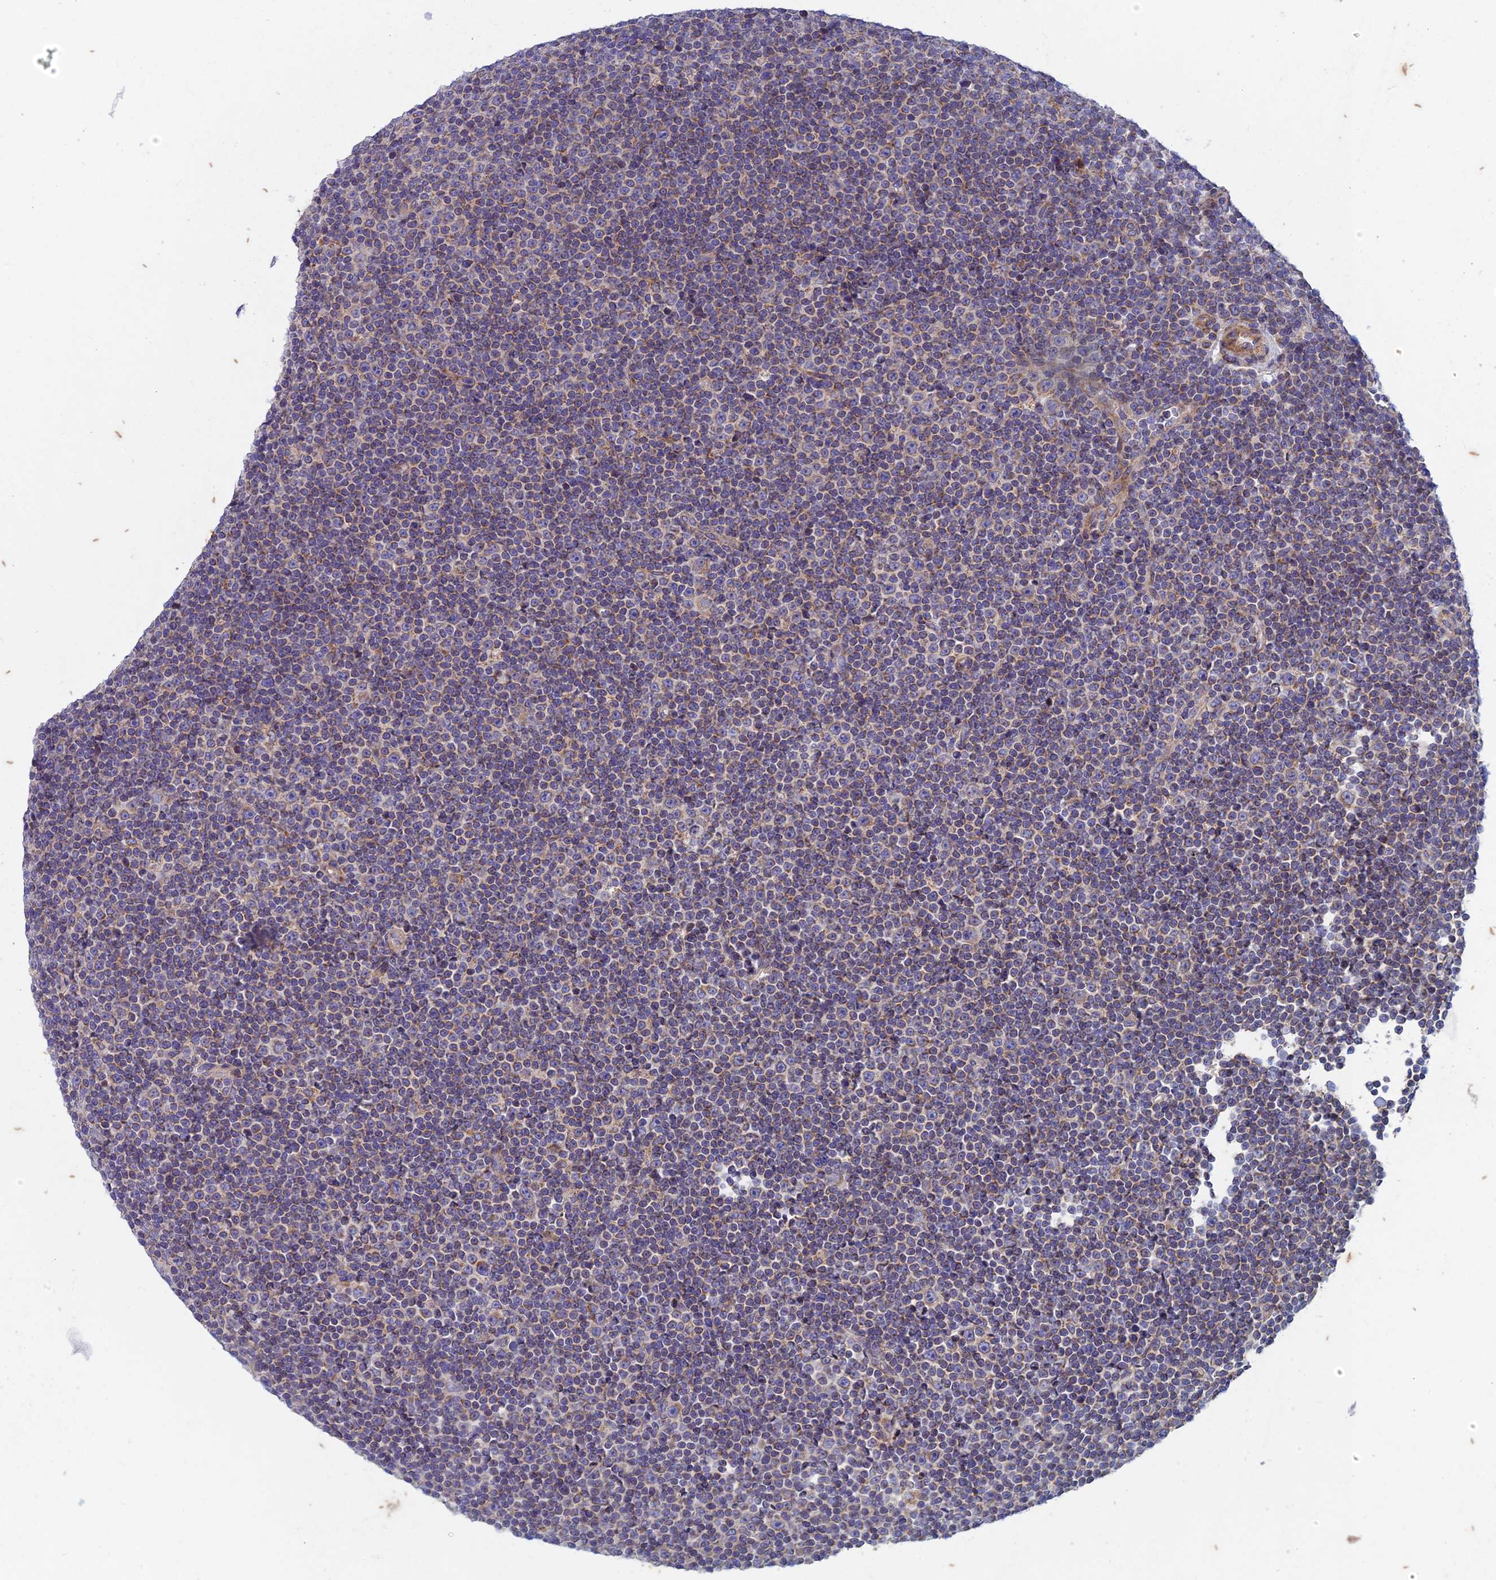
{"staining": {"intensity": "negative", "quantity": "none", "location": "none"}, "tissue": "lymphoma", "cell_type": "Tumor cells", "image_type": "cancer", "snomed": [{"axis": "morphology", "description": "Malignant lymphoma, non-Hodgkin's type, Low grade"}, {"axis": "topography", "description": "Lymph node"}], "caption": "Immunohistochemistry of human low-grade malignant lymphoma, non-Hodgkin's type reveals no staining in tumor cells.", "gene": "AP4S1", "patient": {"sex": "female", "age": 67}}